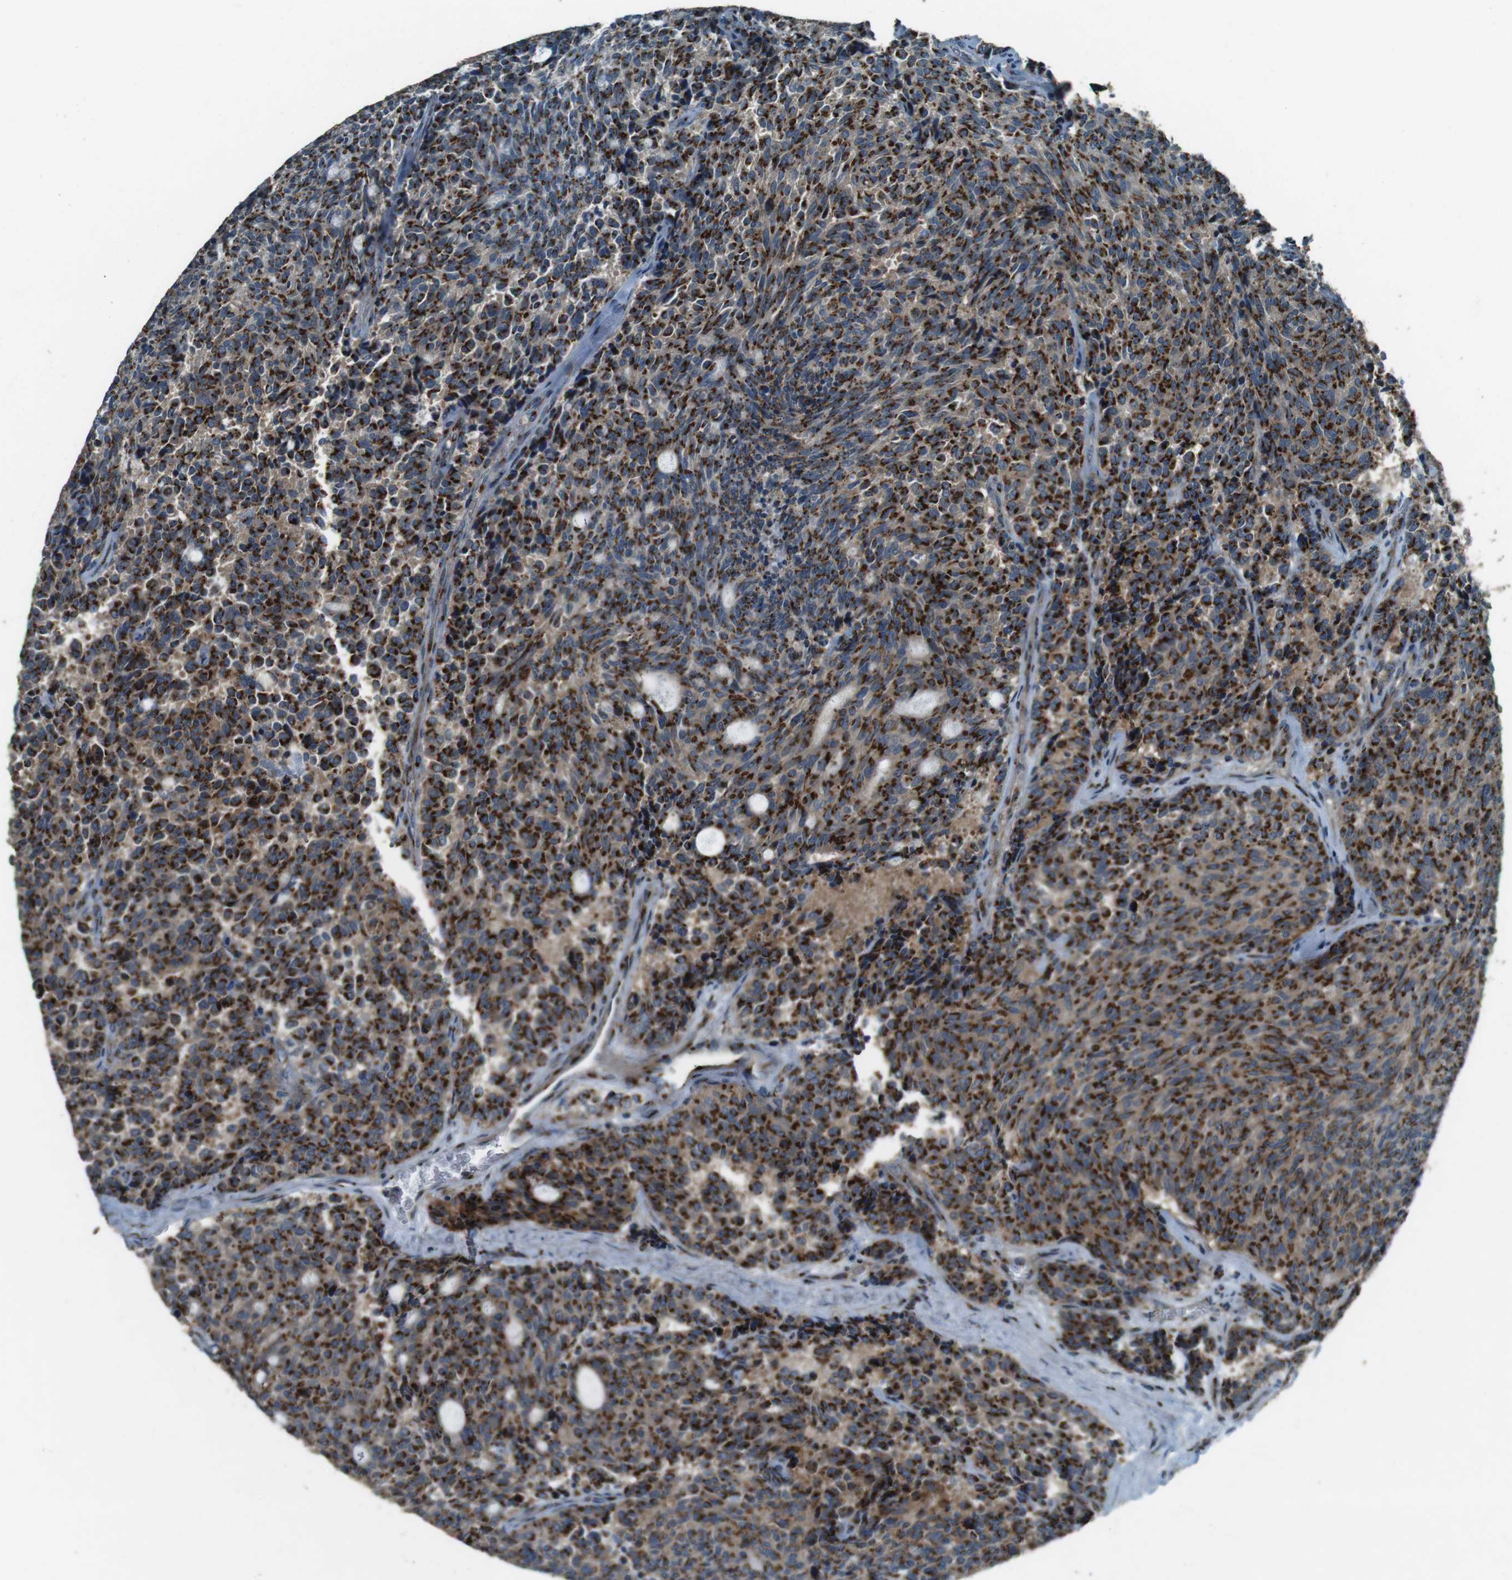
{"staining": {"intensity": "strong", "quantity": ">75%", "location": "cytoplasmic/membranous"}, "tissue": "carcinoid", "cell_type": "Tumor cells", "image_type": "cancer", "snomed": [{"axis": "morphology", "description": "Carcinoid, malignant, NOS"}, {"axis": "topography", "description": "Pancreas"}], "caption": "DAB (3,3'-diaminobenzidine) immunohistochemical staining of human carcinoid displays strong cytoplasmic/membranous protein positivity in approximately >75% of tumor cells.", "gene": "TMEM115", "patient": {"sex": "female", "age": 54}}